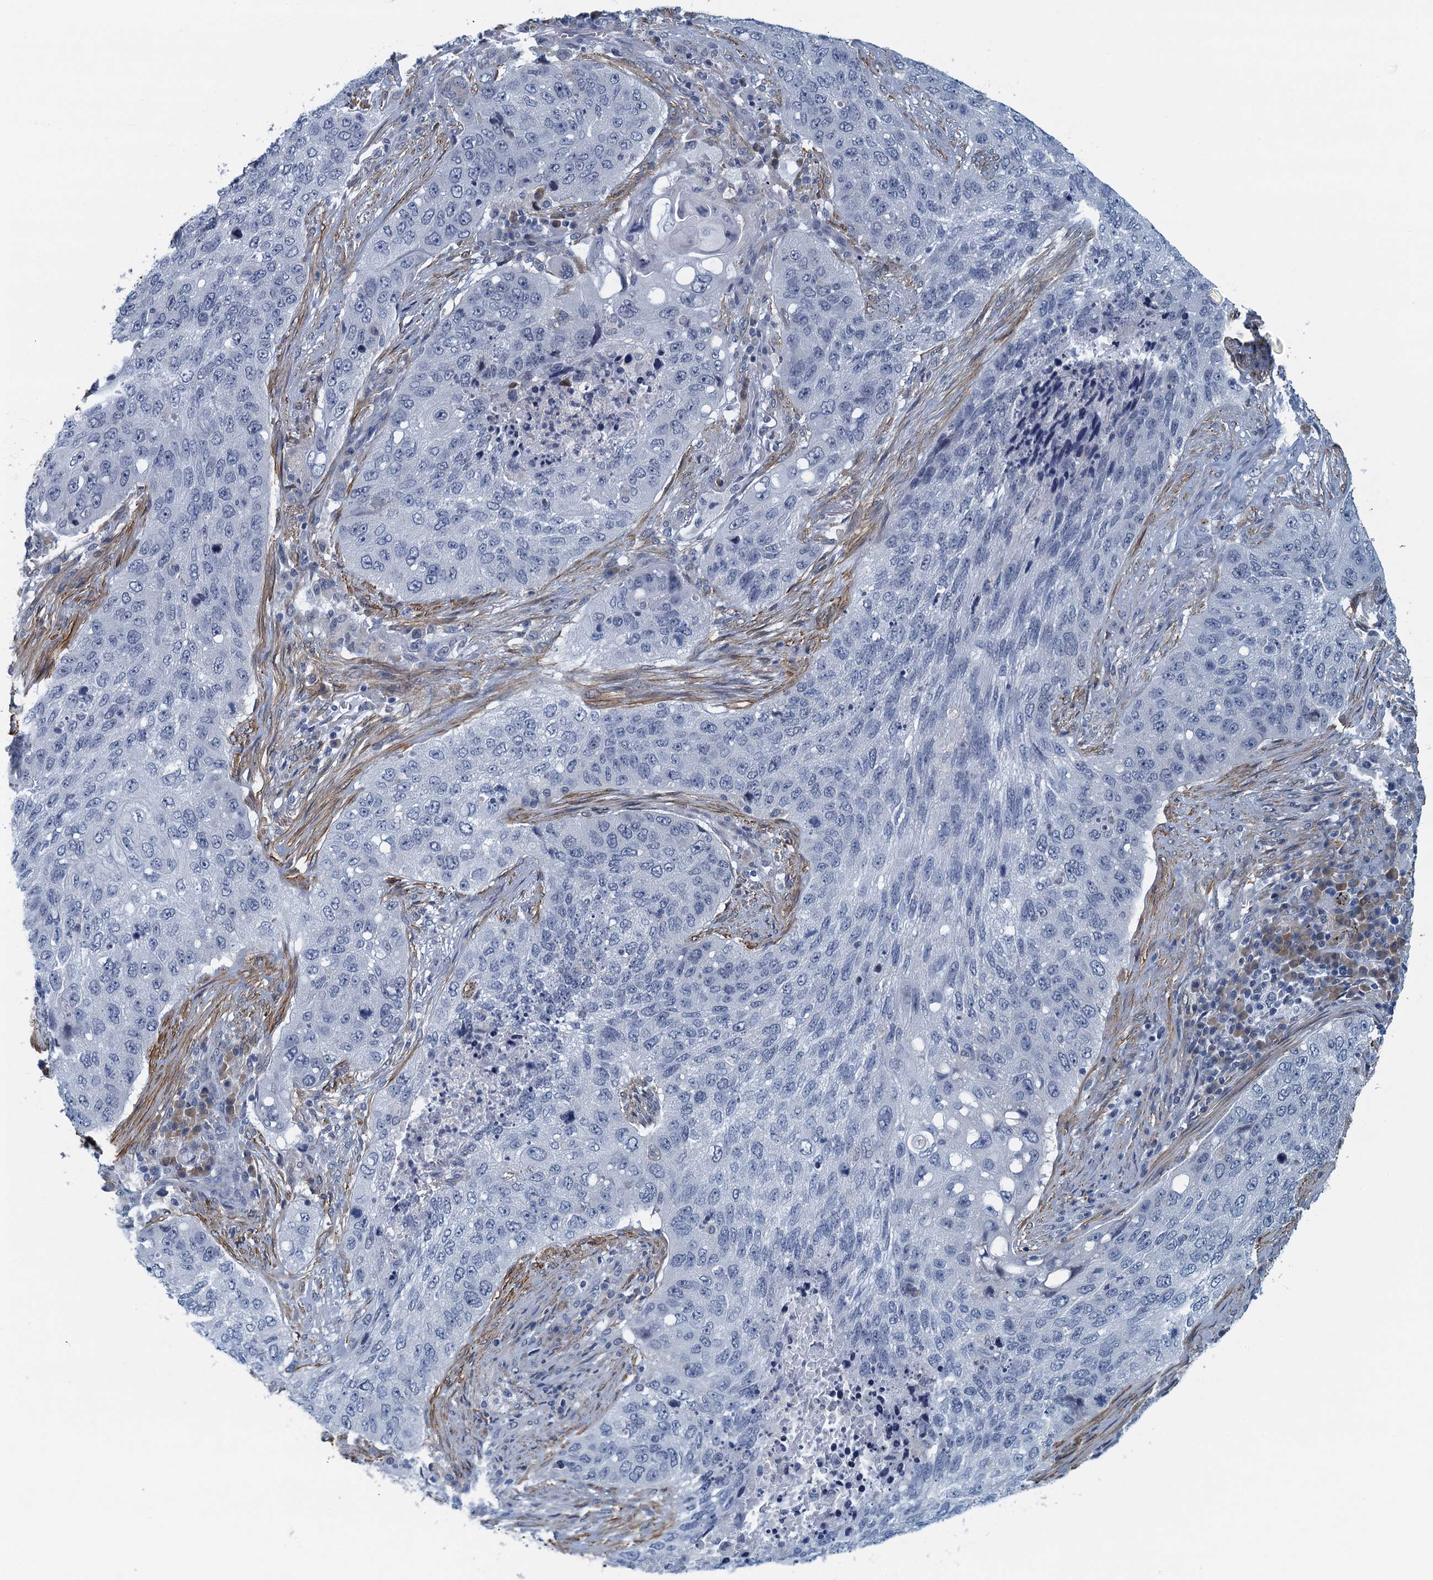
{"staining": {"intensity": "negative", "quantity": "none", "location": "none"}, "tissue": "lung cancer", "cell_type": "Tumor cells", "image_type": "cancer", "snomed": [{"axis": "morphology", "description": "Squamous cell carcinoma, NOS"}, {"axis": "topography", "description": "Lung"}], "caption": "The histopathology image displays no staining of tumor cells in lung cancer. (Brightfield microscopy of DAB immunohistochemistry at high magnification).", "gene": "ALG2", "patient": {"sex": "female", "age": 63}}